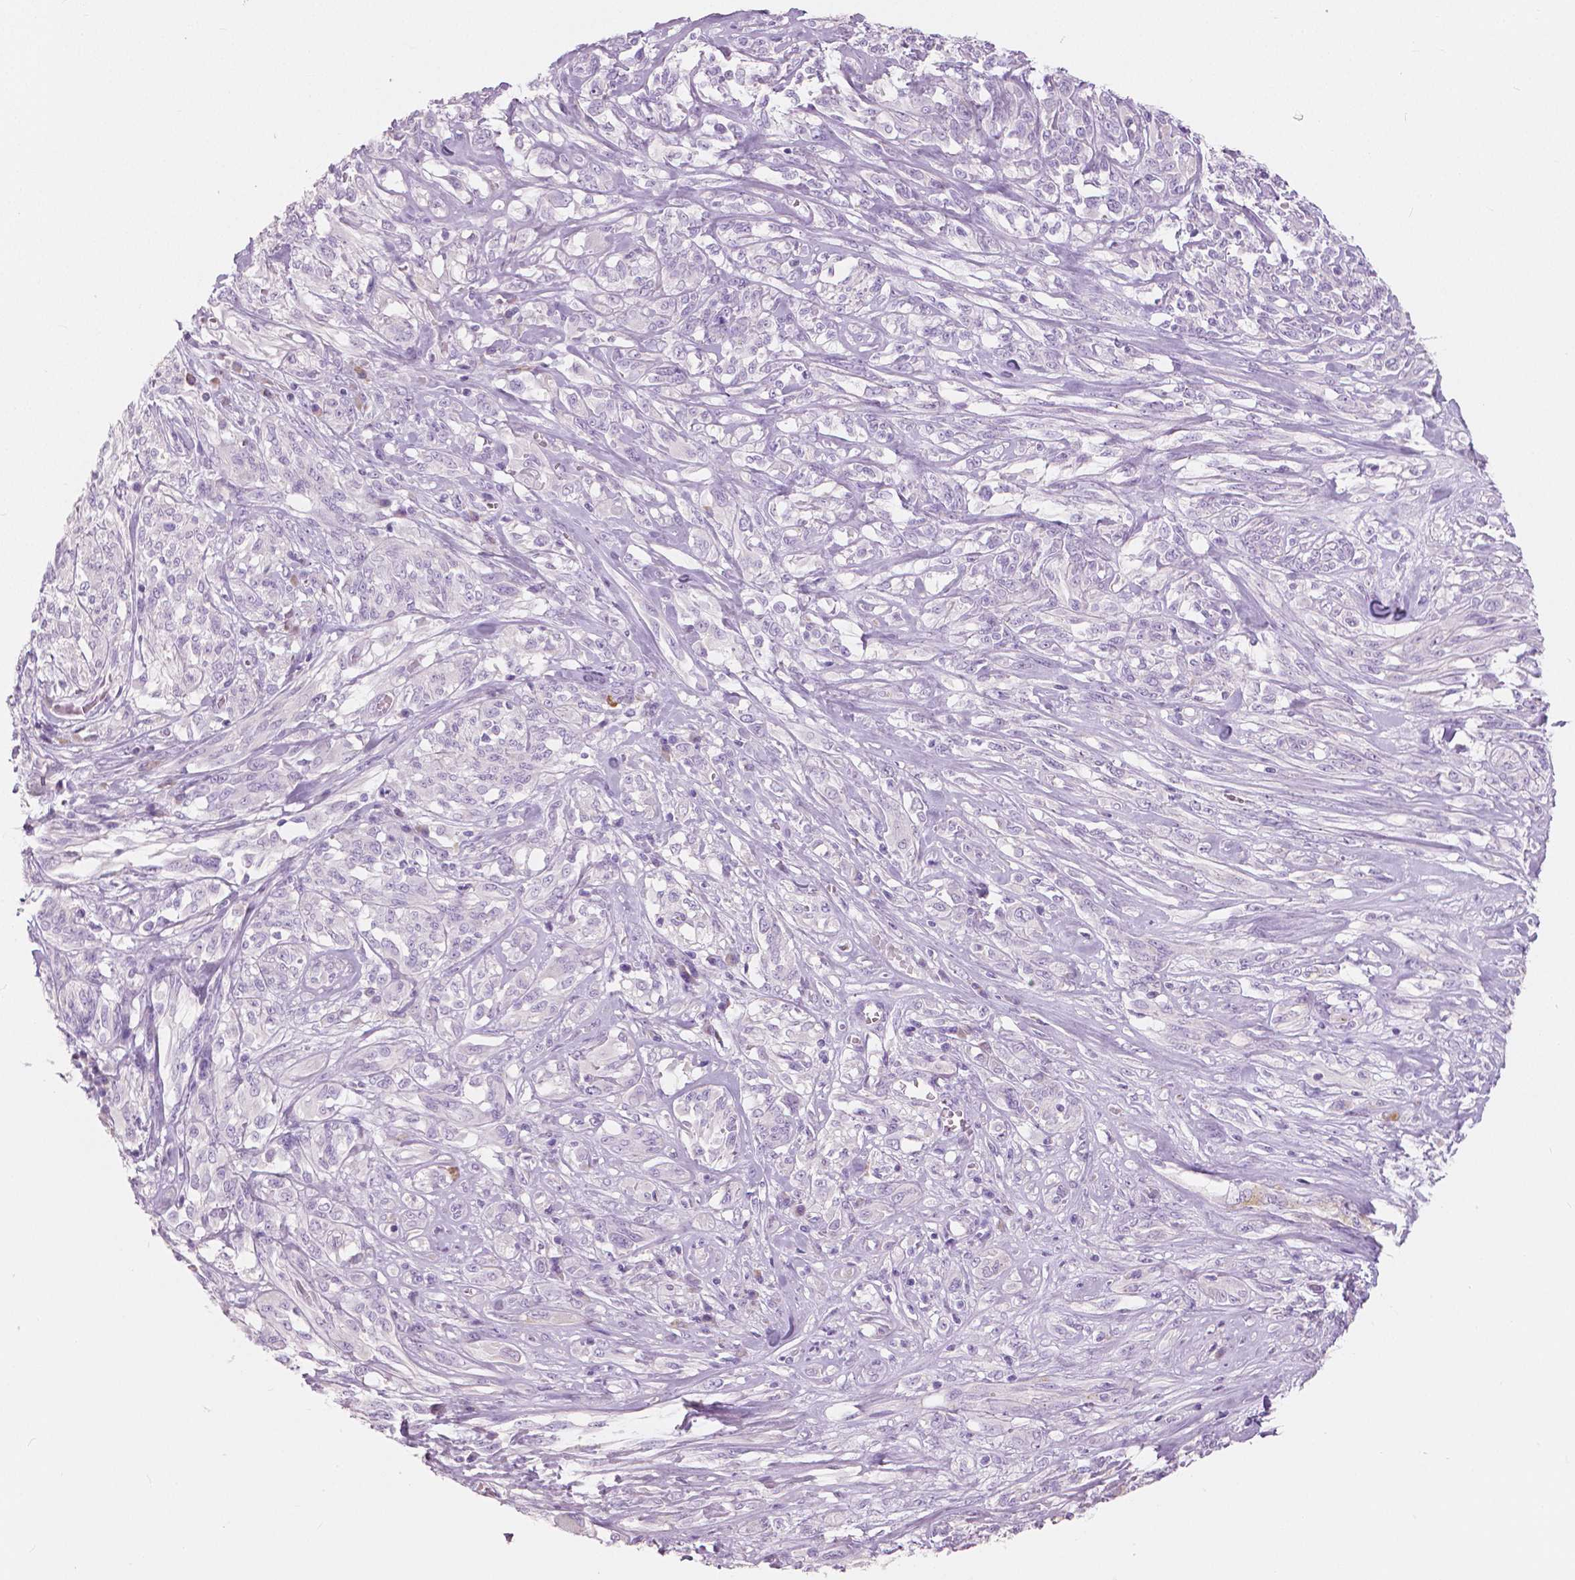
{"staining": {"intensity": "negative", "quantity": "none", "location": "none"}, "tissue": "melanoma", "cell_type": "Tumor cells", "image_type": "cancer", "snomed": [{"axis": "morphology", "description": "Malignant melanoma, NOS"}, {"axis": "topography", "description": "Skin"}], "caption": "Tumor cells are negative for protein expression in human malignant melanoma. The staining is performed using DAB (3,3'-diaminobenzidine) brown chromogen with nuclei counter-stained in using hematoxylin.", "gene": "CXCR2", "patient": {"sex": "female", "age": 91}}